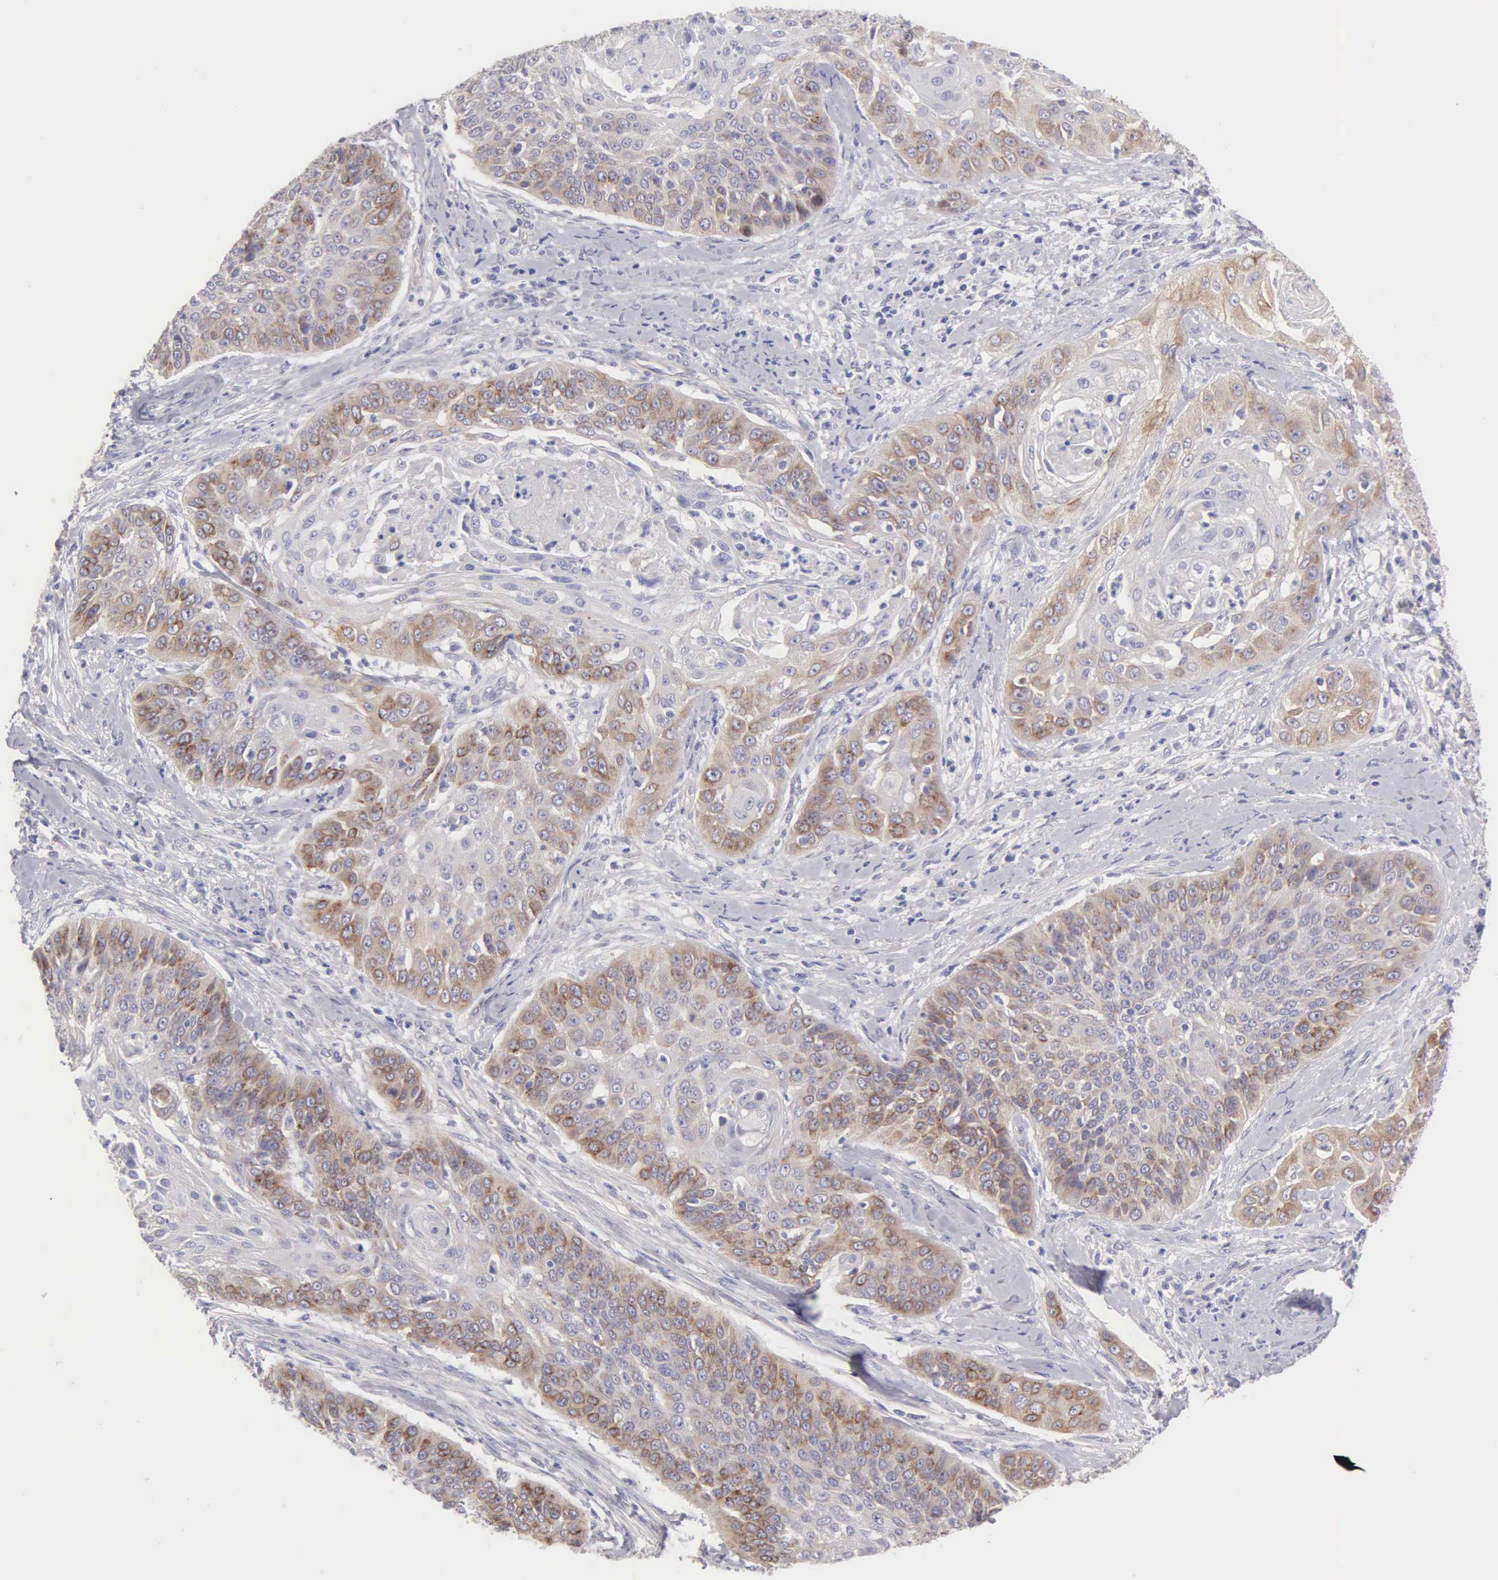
{"staining": {"intensity": "moderate", "quantity": "25%-75%", "location": "cytoplasmic/membranous"}, "tissue": "cervical cancer", "cell_type": "Tumor cells", "image_type": "cancer", "snomed": [{"axis": "morphology", "description": "Squamous cell carcinoma, NOS"}, {"axis": "topography", "description": "Cervix"}], "caption": "Immunohistochemistry (IHC) (DAB) staining of cervical cancer (squamous cell carcinoma) exhibits moderate cytoplasmic/membranous protein staining in approximately 25%-75% of tumor cells.", "gene": "APP", "patient": {"sex": "female", "age": 64}}